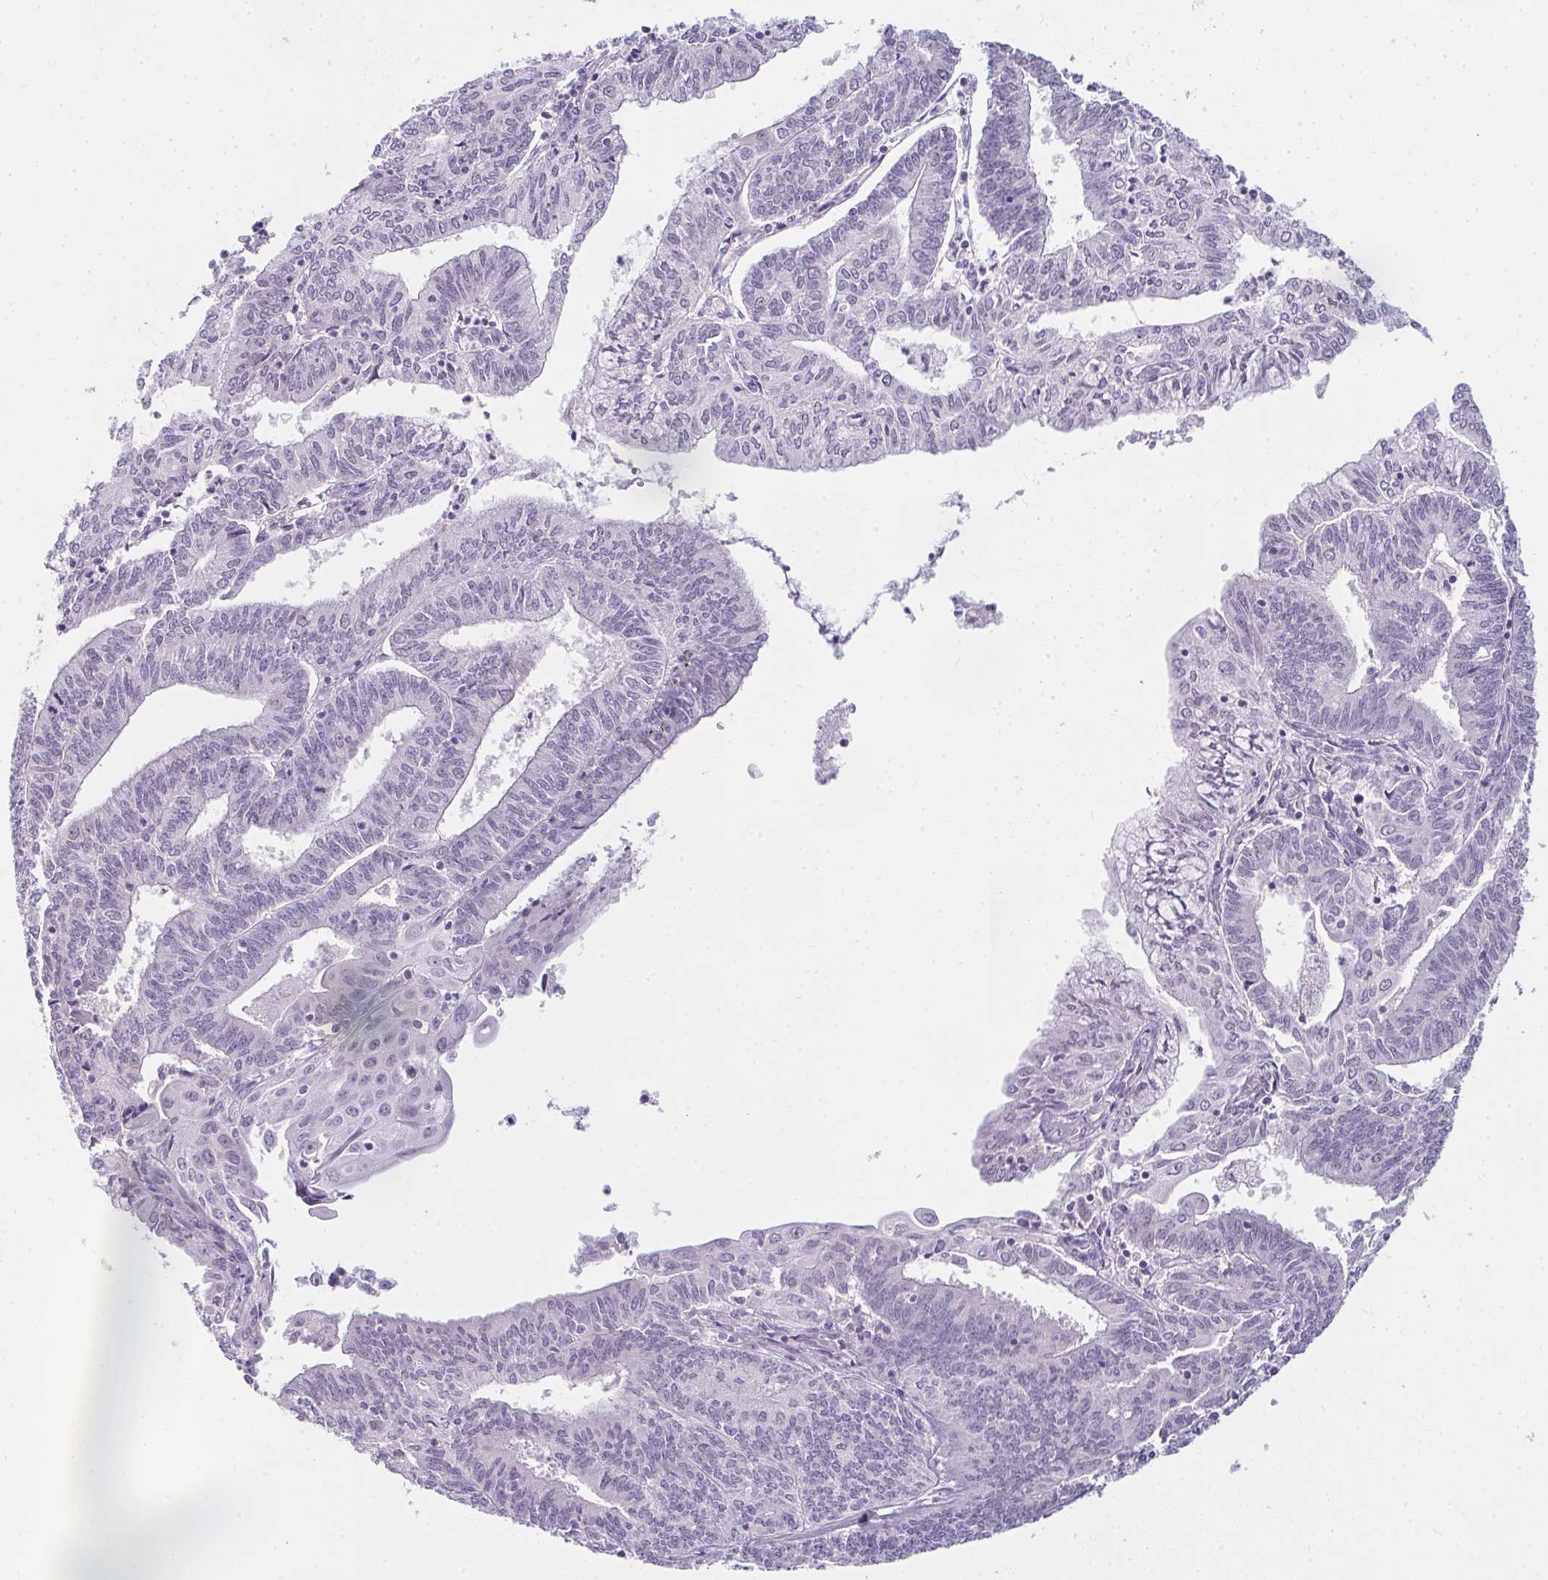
{"staining": {"intensity": "negative", "quantity": "none", "location": "none"}, "tissue": "endometrial cancer", "cell_type": "Tumor cells", "image_type": "cancer", "snomed": [{"axis": "morphology", "description": "Adenocarcinoma, NOS"}, {"axis": "topography", "description": "Endometrium"}], "caption": "High magnification brightfield microscopy of endometrial adenocarcinoma stained with DAB (3,3'-diaminobenzidine) (brown) and counterstained with hematoxylin (blue): tumor cells show no significant expression. Brightfield microscopy of immunohistochemistry (IHC) stained with DAB (3,3'-diaminobenzidine) (brown) and hematoxylin (blue), captured at high magnification.", "gene": "PPP1R3G", "patient": {"sex": "female", "age": 61}}